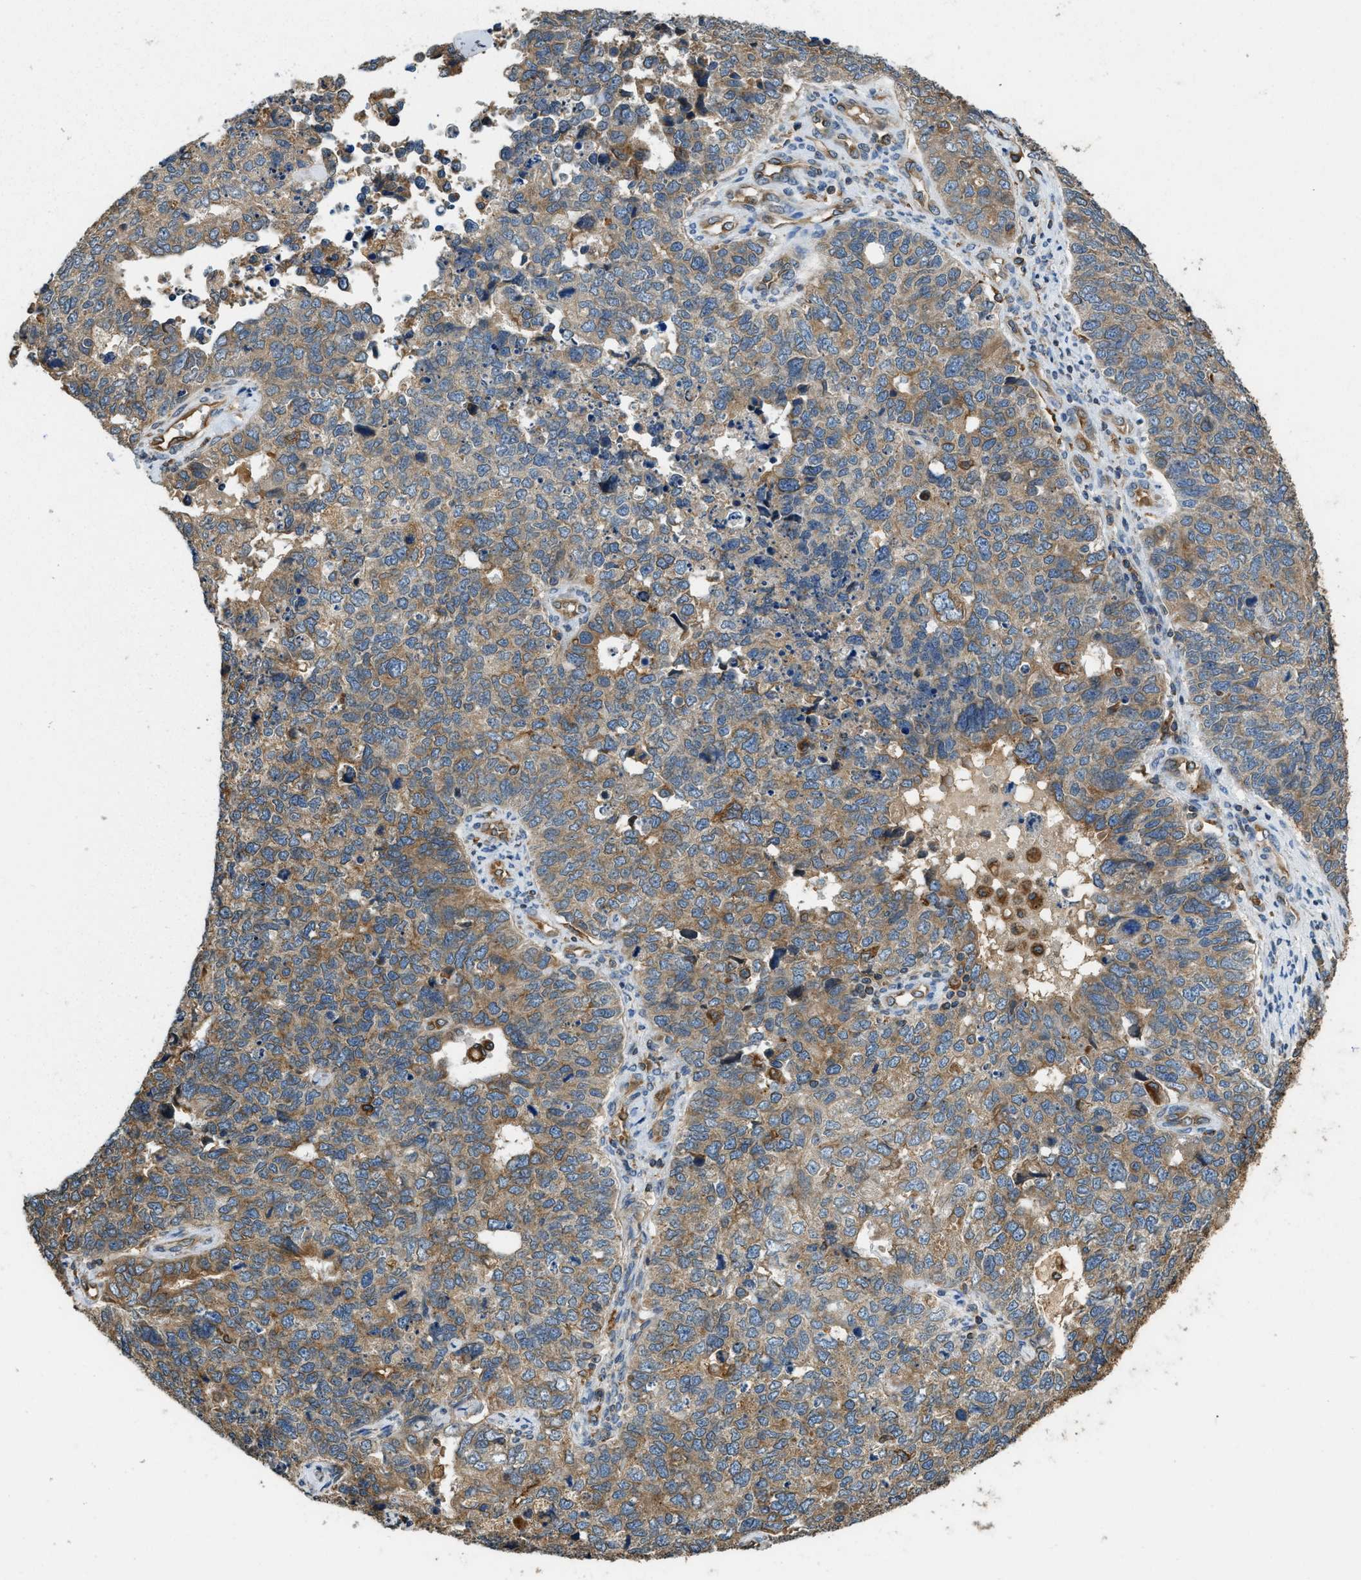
{"staining": {"intensity": "moderate", "quantity": ">75%", "location": "cytoplasmic/membranous"}, "tissue": "cervical cancer", "cell_type": "Tumor cells", "image_type": "cancer", "snomed": [{"axis": "morphology", "description": "Squamous cell carcinoma, NOS"}, {"axis": "topography", "description": "Cervix"}], "caption": "Protein analysis of cervical squamous cell carcinoma tissue demonstrates moderate cytoplasmic/membranous expression in approximately >75% of tumor cells.", "gene": "BCAP31", "patient": {"sex": "female", "age": 63}}